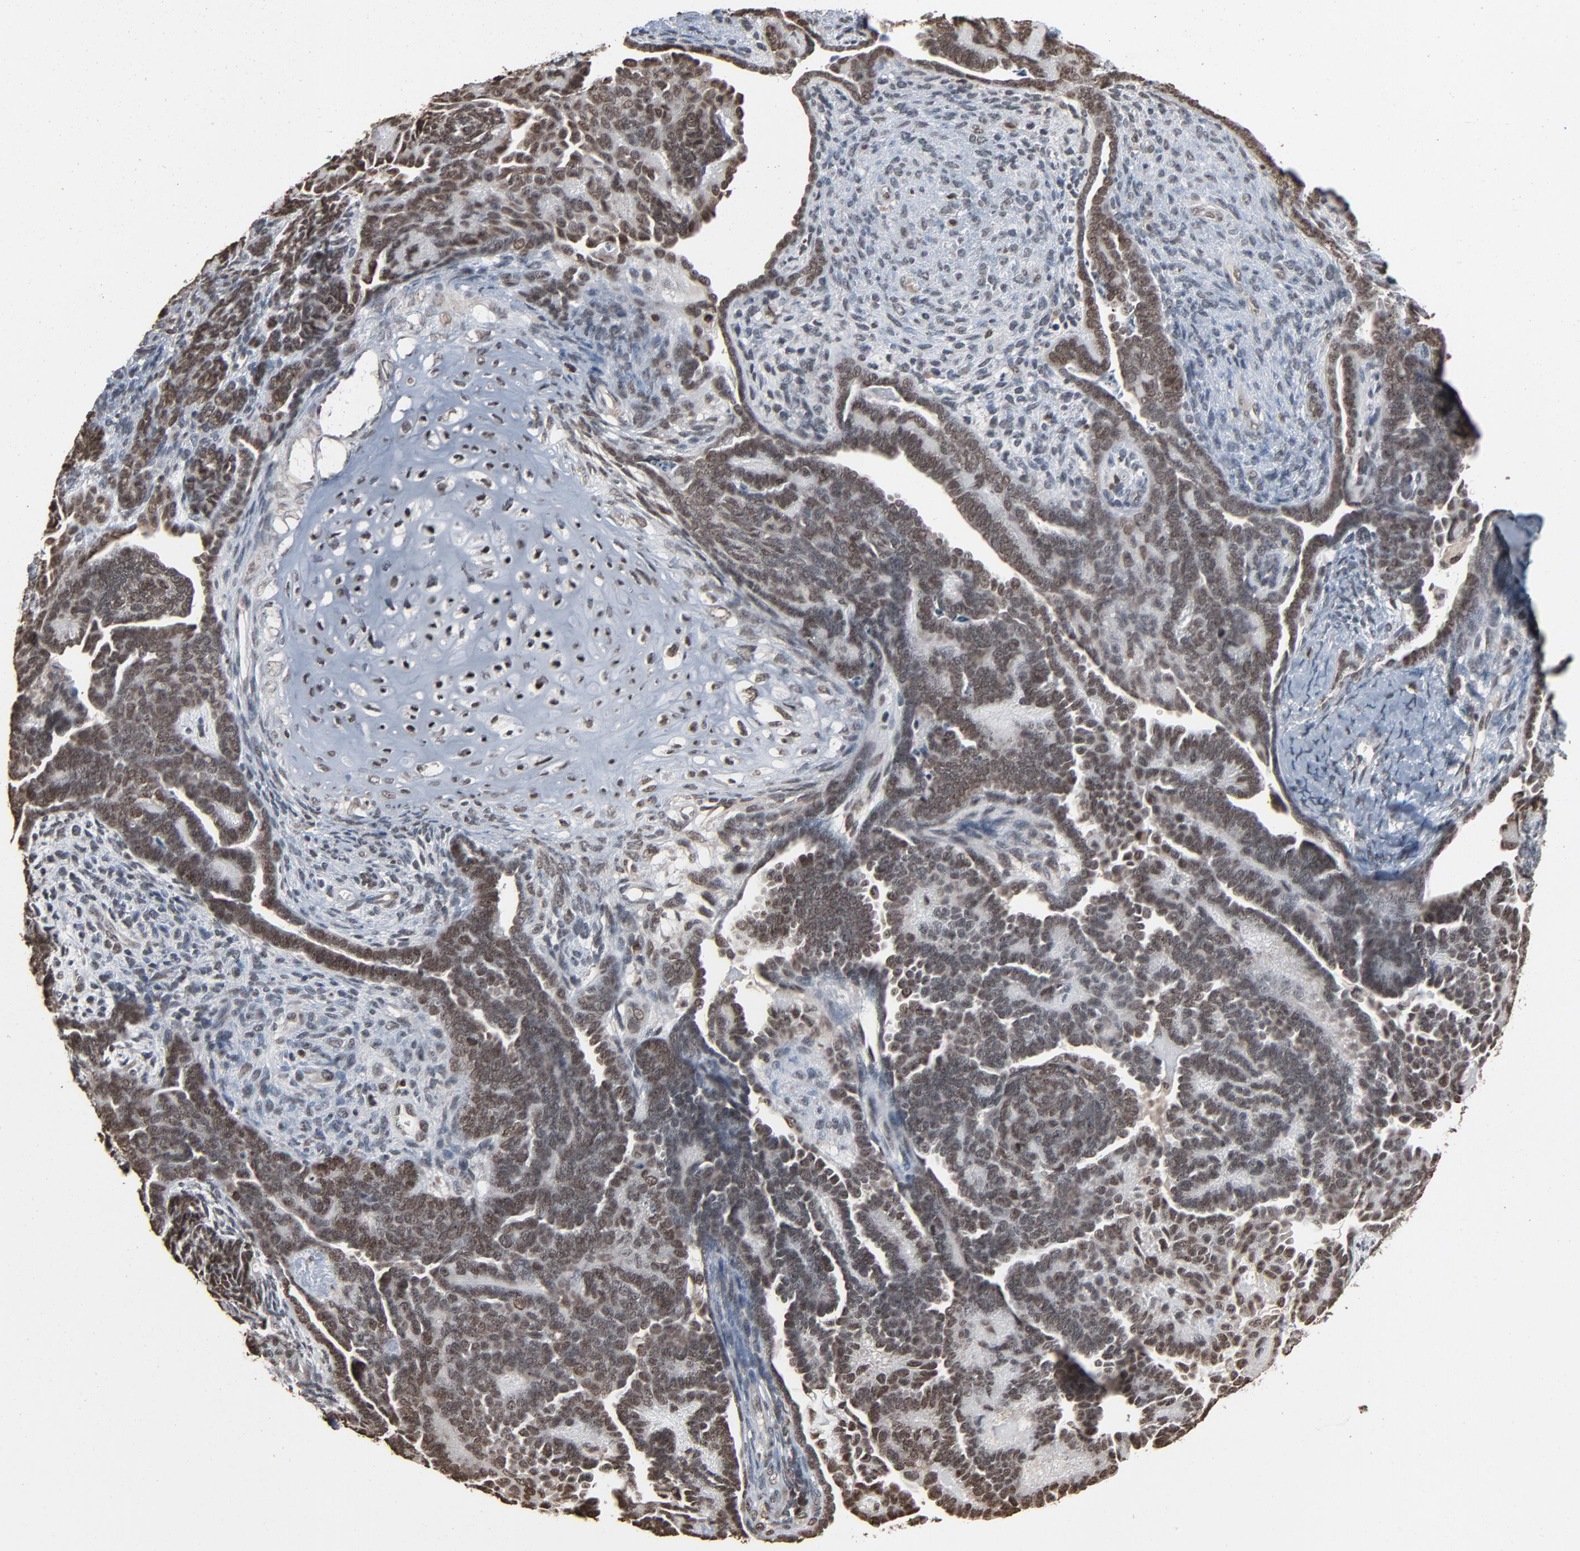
{"staining": {"intensity": "moderate", "quantity": ">75%", "location": "nuclear"}, "tissue": "endometrial cancer", "cell_type": "Tumor cells", "image_type": "cancer", "snomed": [{"axis": "morphology", "description": "Neoplasm, malignant, NOS"}, {"axis": "topography", "description": "Endometrium"}], "caption": "Immunohistochemical staining of endometrial malignant neoplasm displays medium levels of moderate nuclear expression in about >75% of tumor cells.", "gene": "RPS6KA3", "patient": {"sex": "female", "age": 74}}